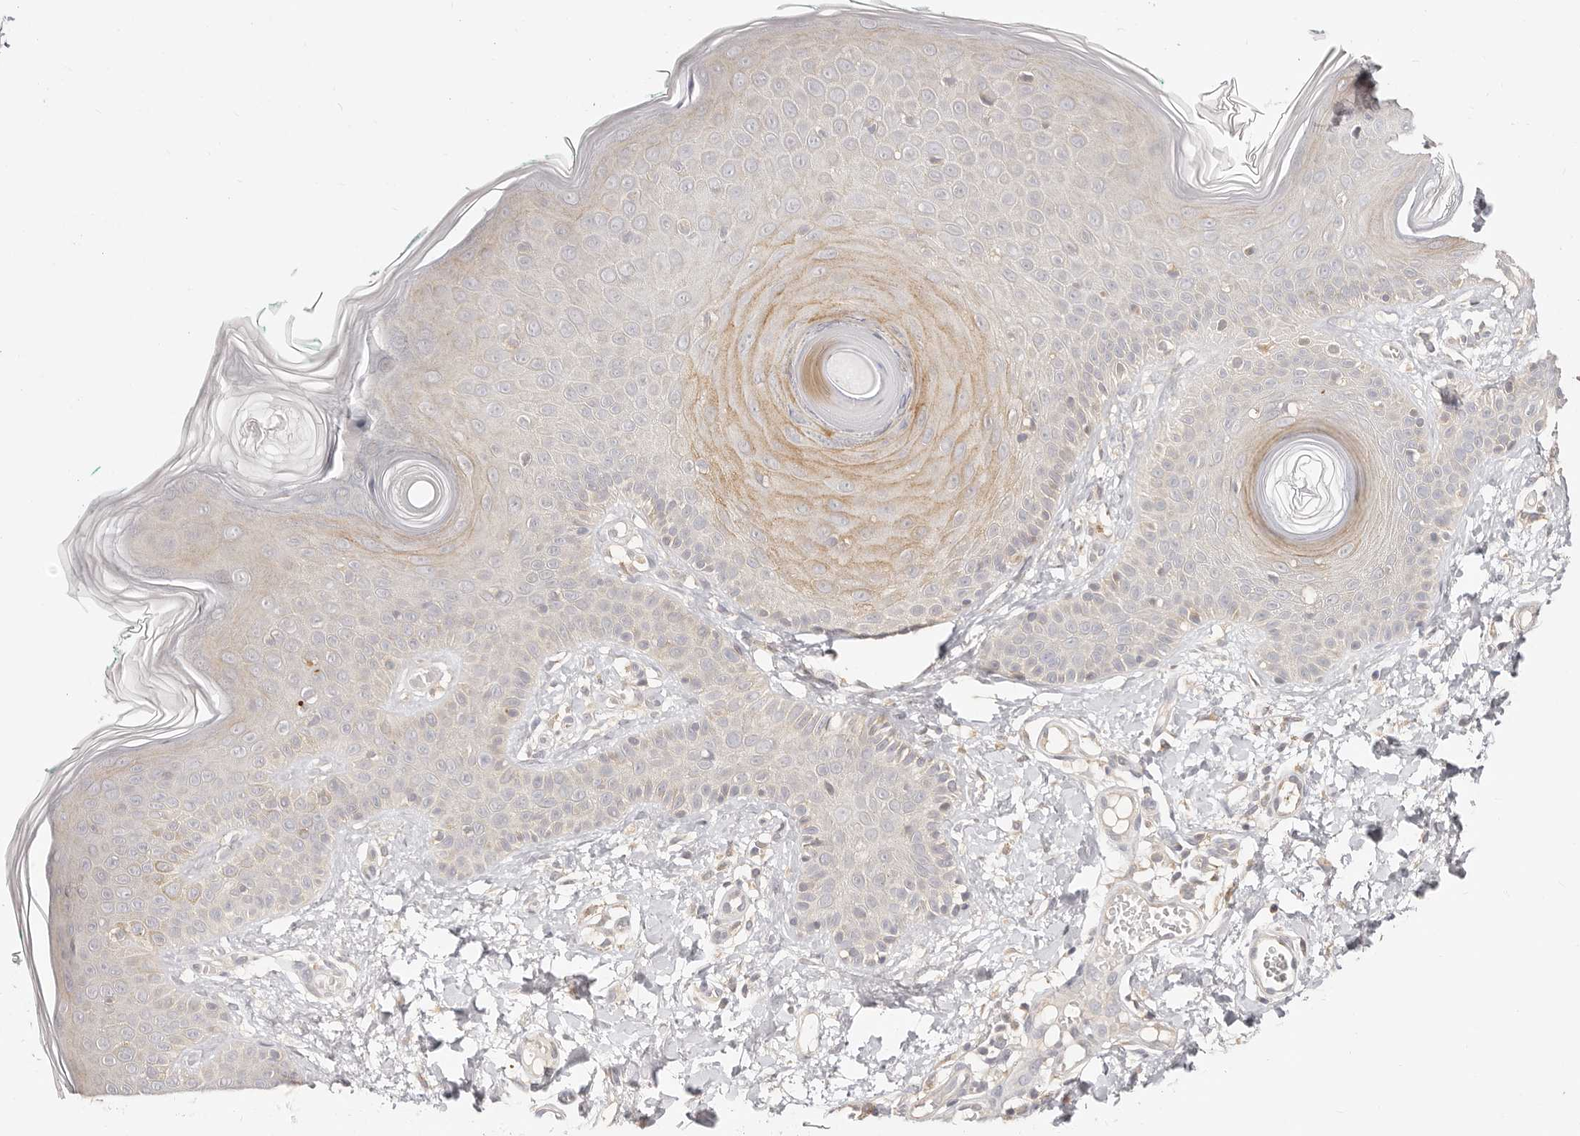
{"staining": {"intensity": "weak", "quantity": "25%-75%", "location": "cytoplasmic/membranous"}, "tissue": "skin", "cell_type": "Fibroblasts", "image_type": "normal", "snomed": [{"axis": "morphology", "description": "Normal tissue, NOS"}, {"axis": "topography", "description": "Skin"}], "caption": "Immunohistochemical staining of unremarkable human skin exhibits weak cytoplasmic/membranous protein positivity in about 25%-75% of fibroblasts. (DAB IHC with brightfield microscopy, high magnification).", "gene": "DTNBP1", "patient": {"sex": "male", "age": 37}}